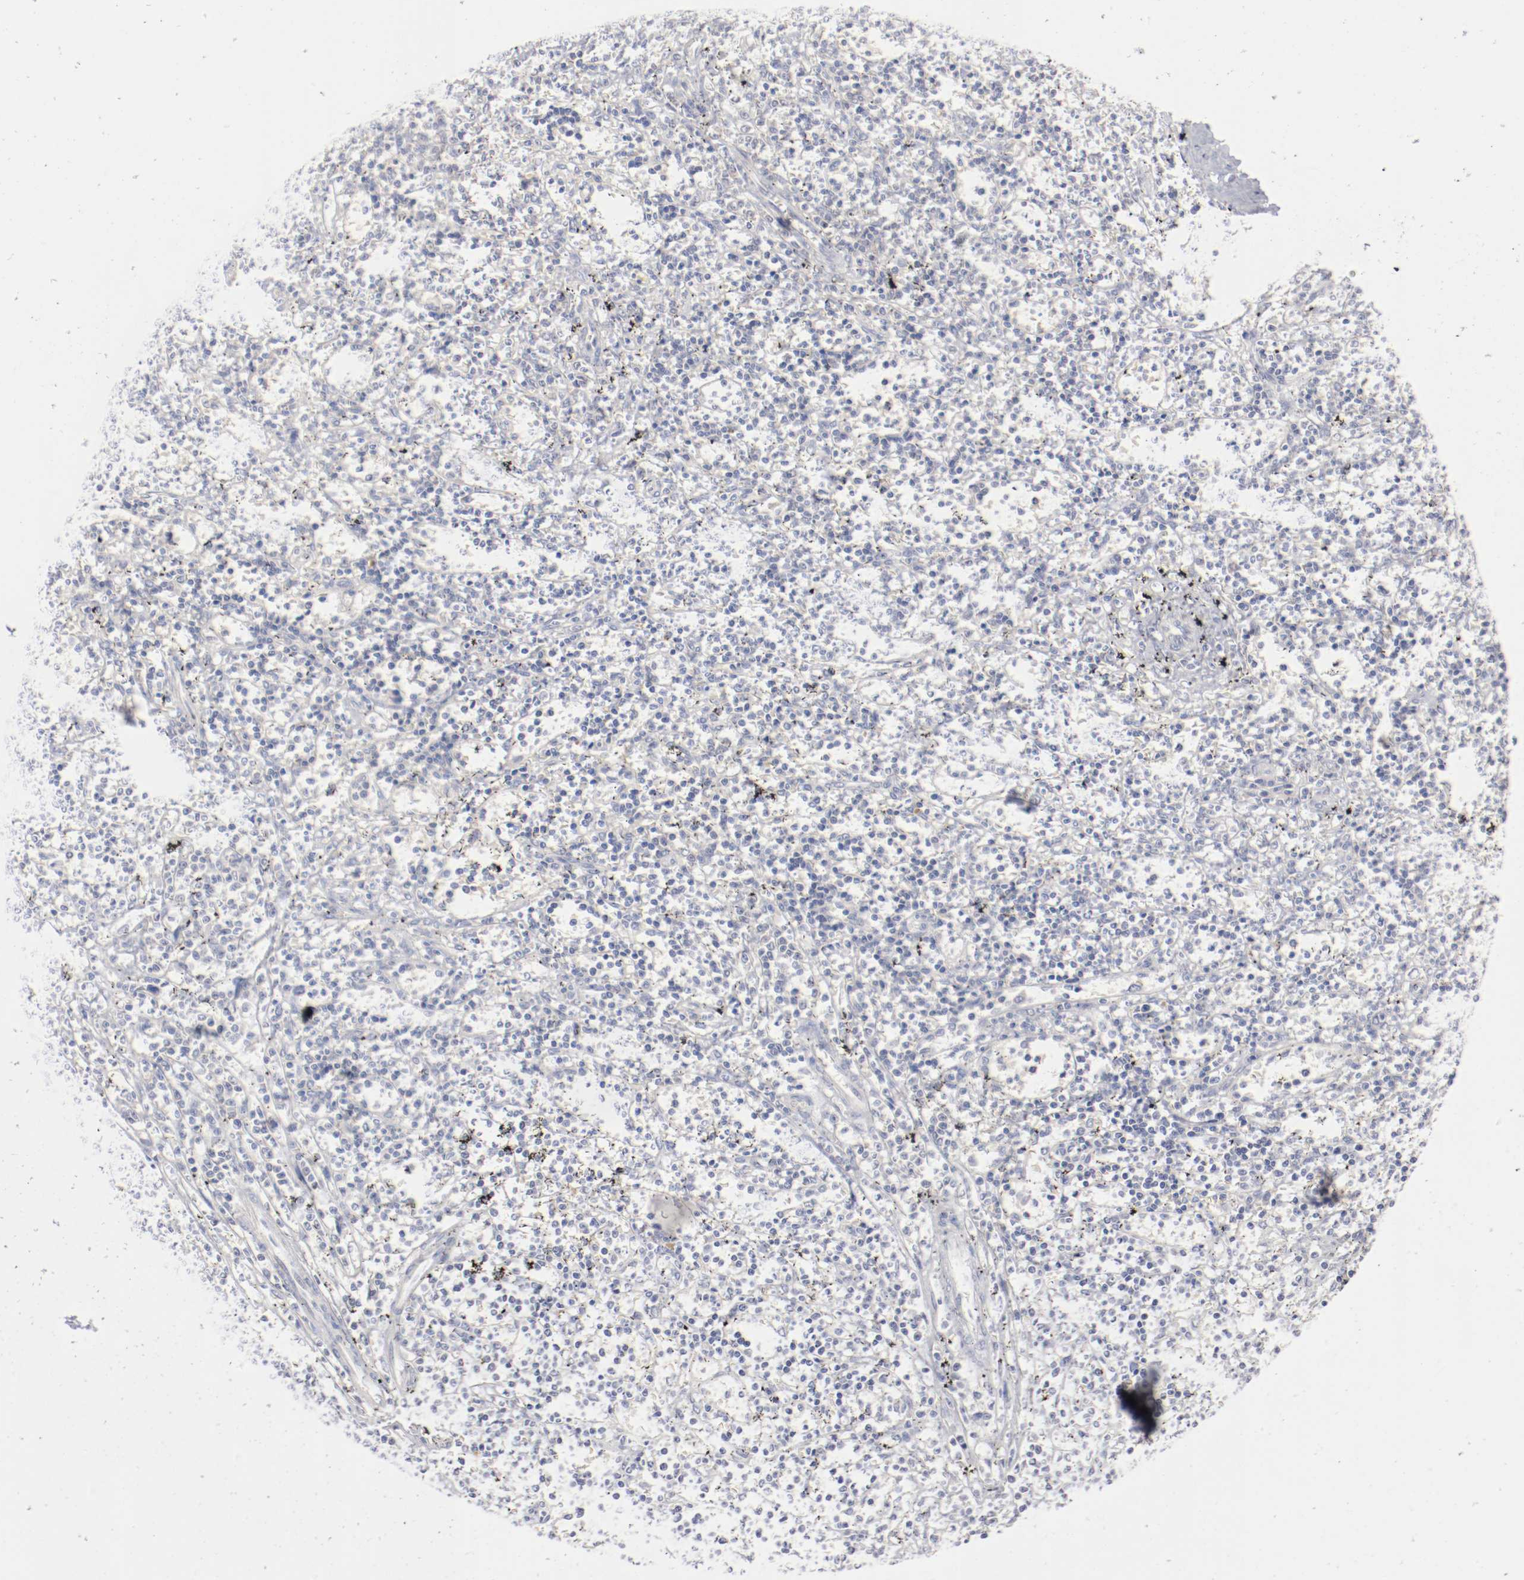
{"staining": {"intensity": "weak", "quantity": "25%-75%", "location": "cytoplasmic/membranous"}, "tissue": "lymphoma", "cell_type": "Tumor cells", "image_type": "cancer", "snomed": [{"axis": "morphology", "description": "Malignant lymphoma, non-Hodgkin's type, Low grade"}, {"axis": "topography", "description": "Spleen"}], "caption": "A low amount of weak cytoplasmic/membranous staining is identified in approximately 25%-75% of tumor cells in malignant lymphoma, non-Hodgkin's type (low-grade) tissue.", "gene": "DNAL4", "patient": {"sex": "male", "age": 60}}